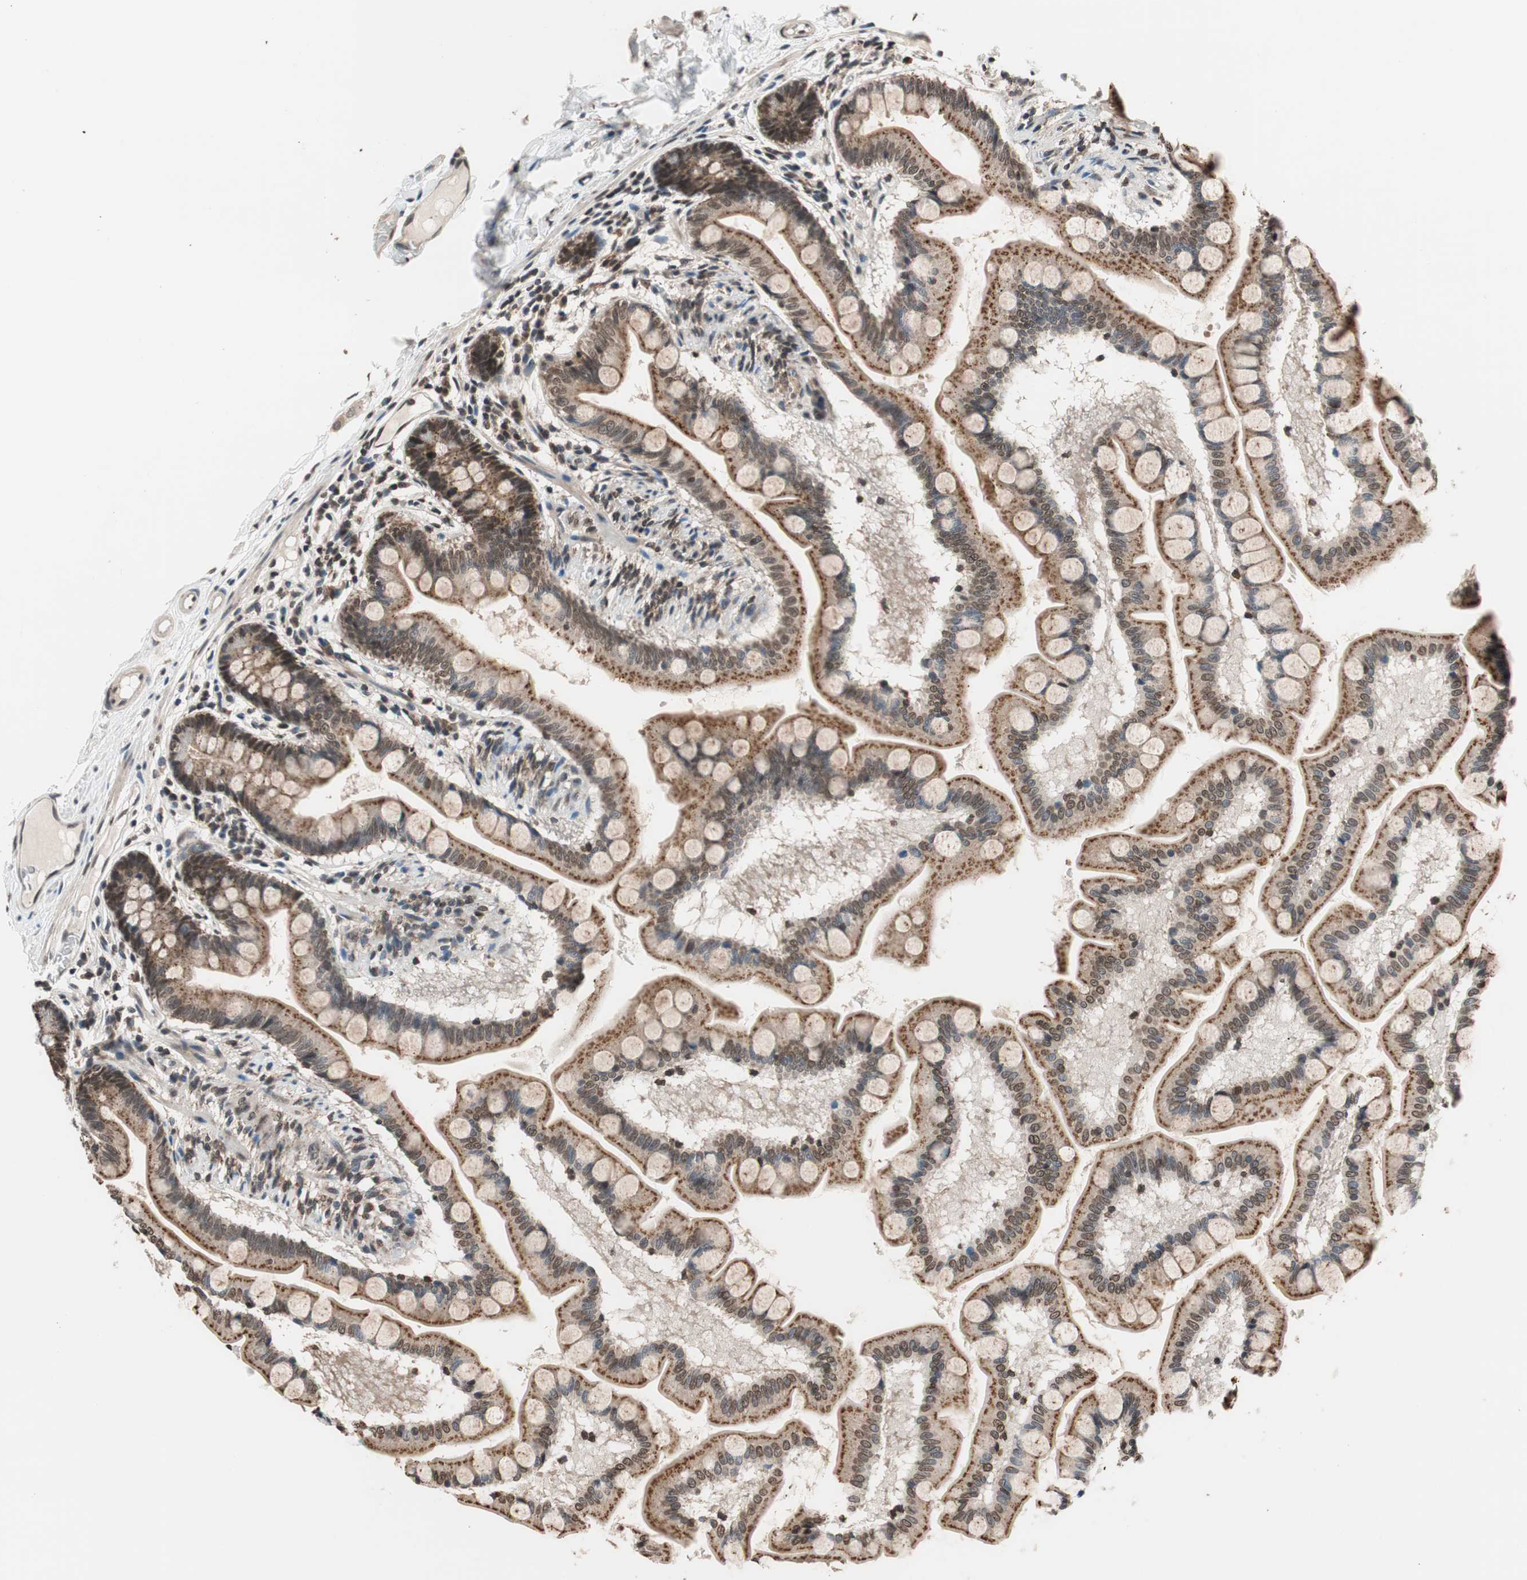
{"staining": {"intensity": "moderate", "quantity": ">75%", "location": "cytoplasmic/membranous"}, "tissue": "small intestine", "cell_type": "Glandular cells", "image_type": "normal", "snomed": [{"axis": "morphology", "description": "Normal tissue, NOS"}, {"axis": "topography", "description": "Small intestine"}], "caption": "Glandular cells display medium levels of moderate cytoplasmic/membranous expression in about >75% of cells in normal human small intestine. (DAB (3,3'-diaminobenzidine) = brown stain, brightfield microscopy at high magnification).", "gene": "RFC1", "patient": {"sex": "male", "age": 41}}